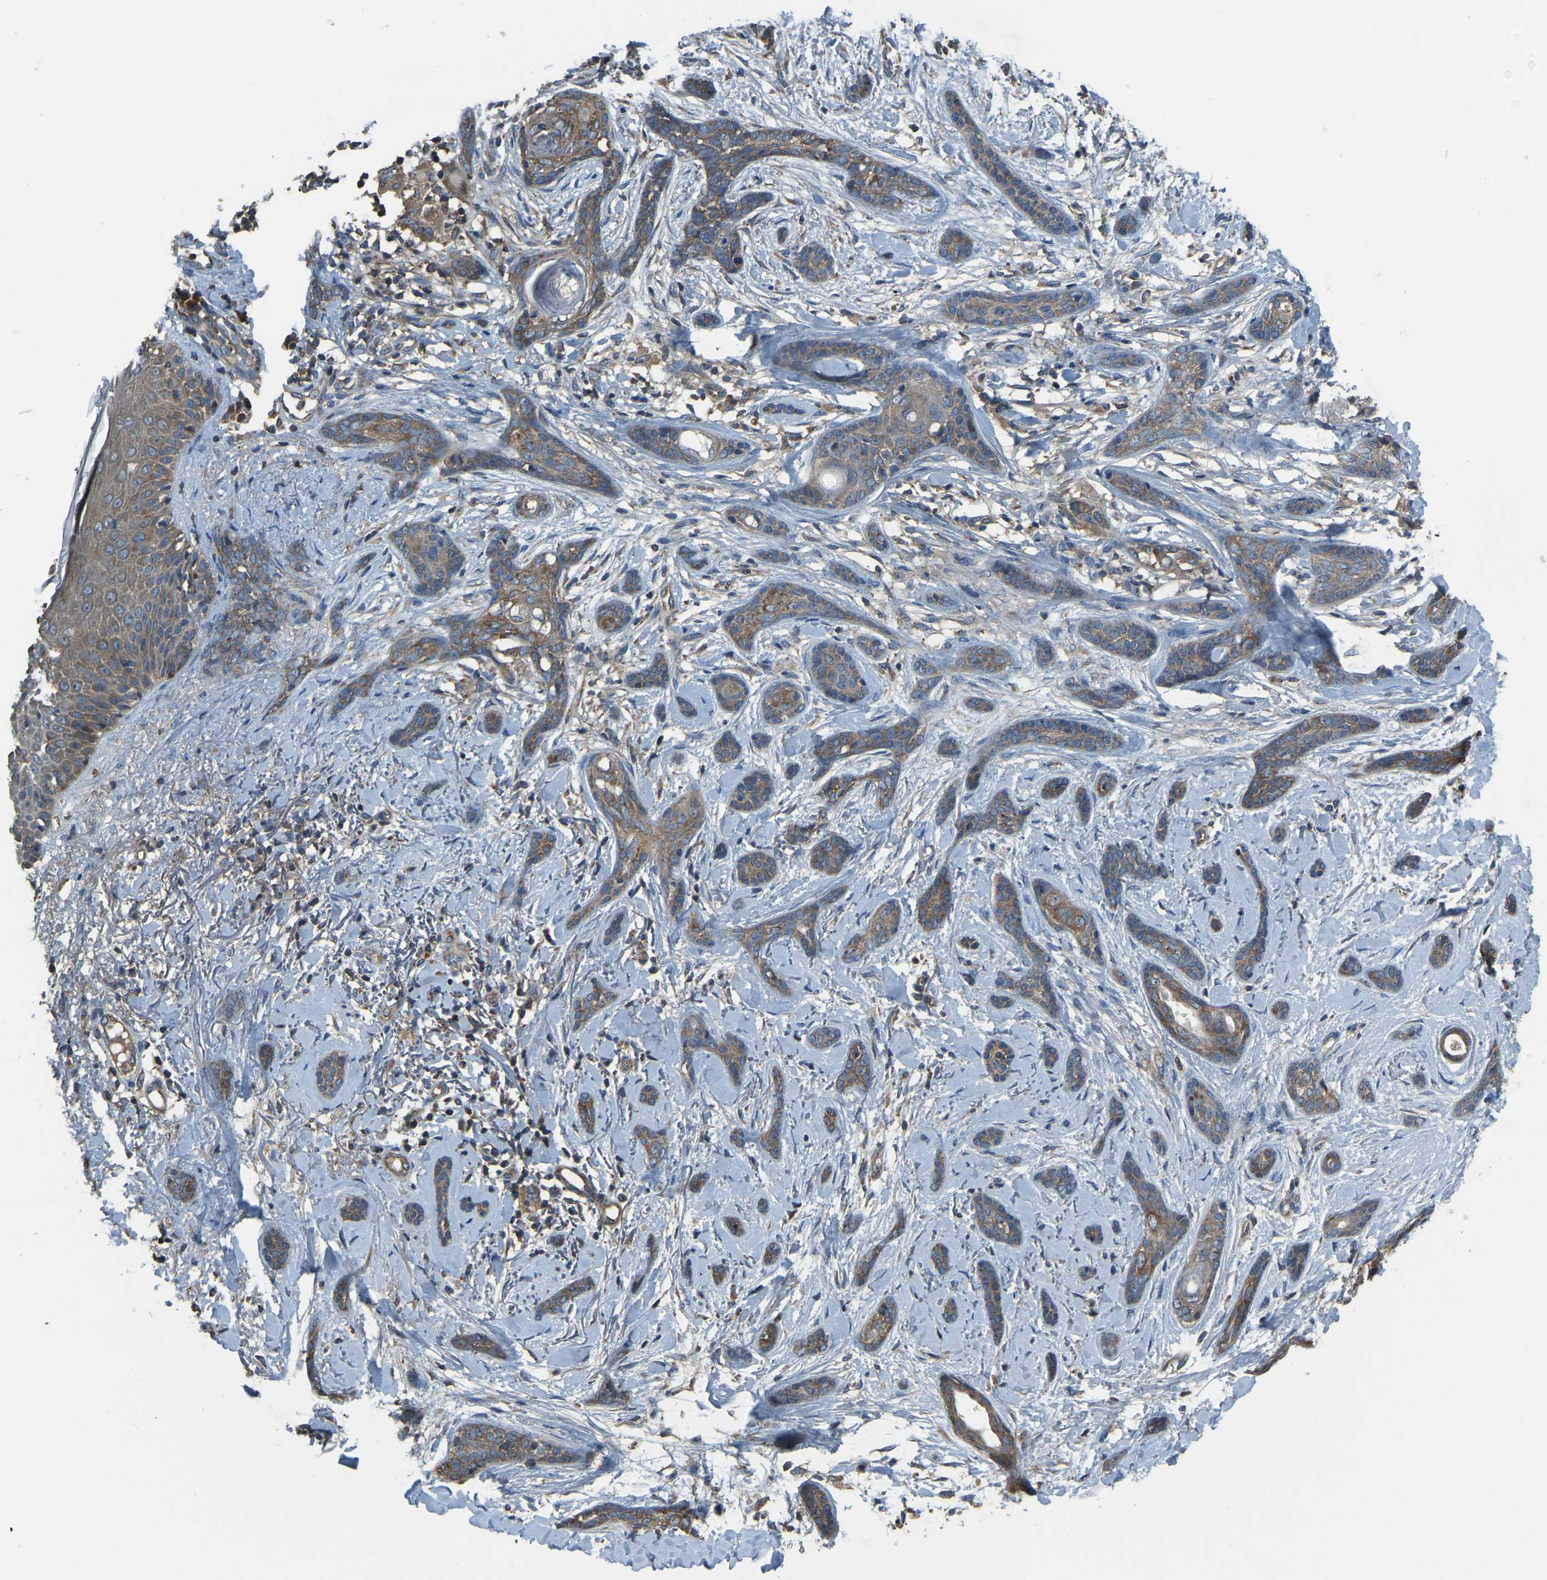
{"staining": {"intensity": "moderate", "quantity": ">75%", "location": "cytoplasmic/membranous"}, "tissue": "skin cancer", "cell_type": "Tumor cells", "image_type": "cancer", "snomed": [{"axis": "morphology", "description": "Basal cell carcinoma"}, {"axis": "morphology", "description": "Adnexal tumor, benign"}, {"axis": "topography", "description": "Skin"}], "caption": "Skin cancer stained for a protein displays moderate cytoplasmic/membranous positivity in tumor cells. The staining was performed using DAB to visualize the protein expression in brown, while the nuclei were stained in blue with hematoxylin (Magnification: 20x).", "gene": "AIMP1", "patient": {"sex": "female", "age": 42}}